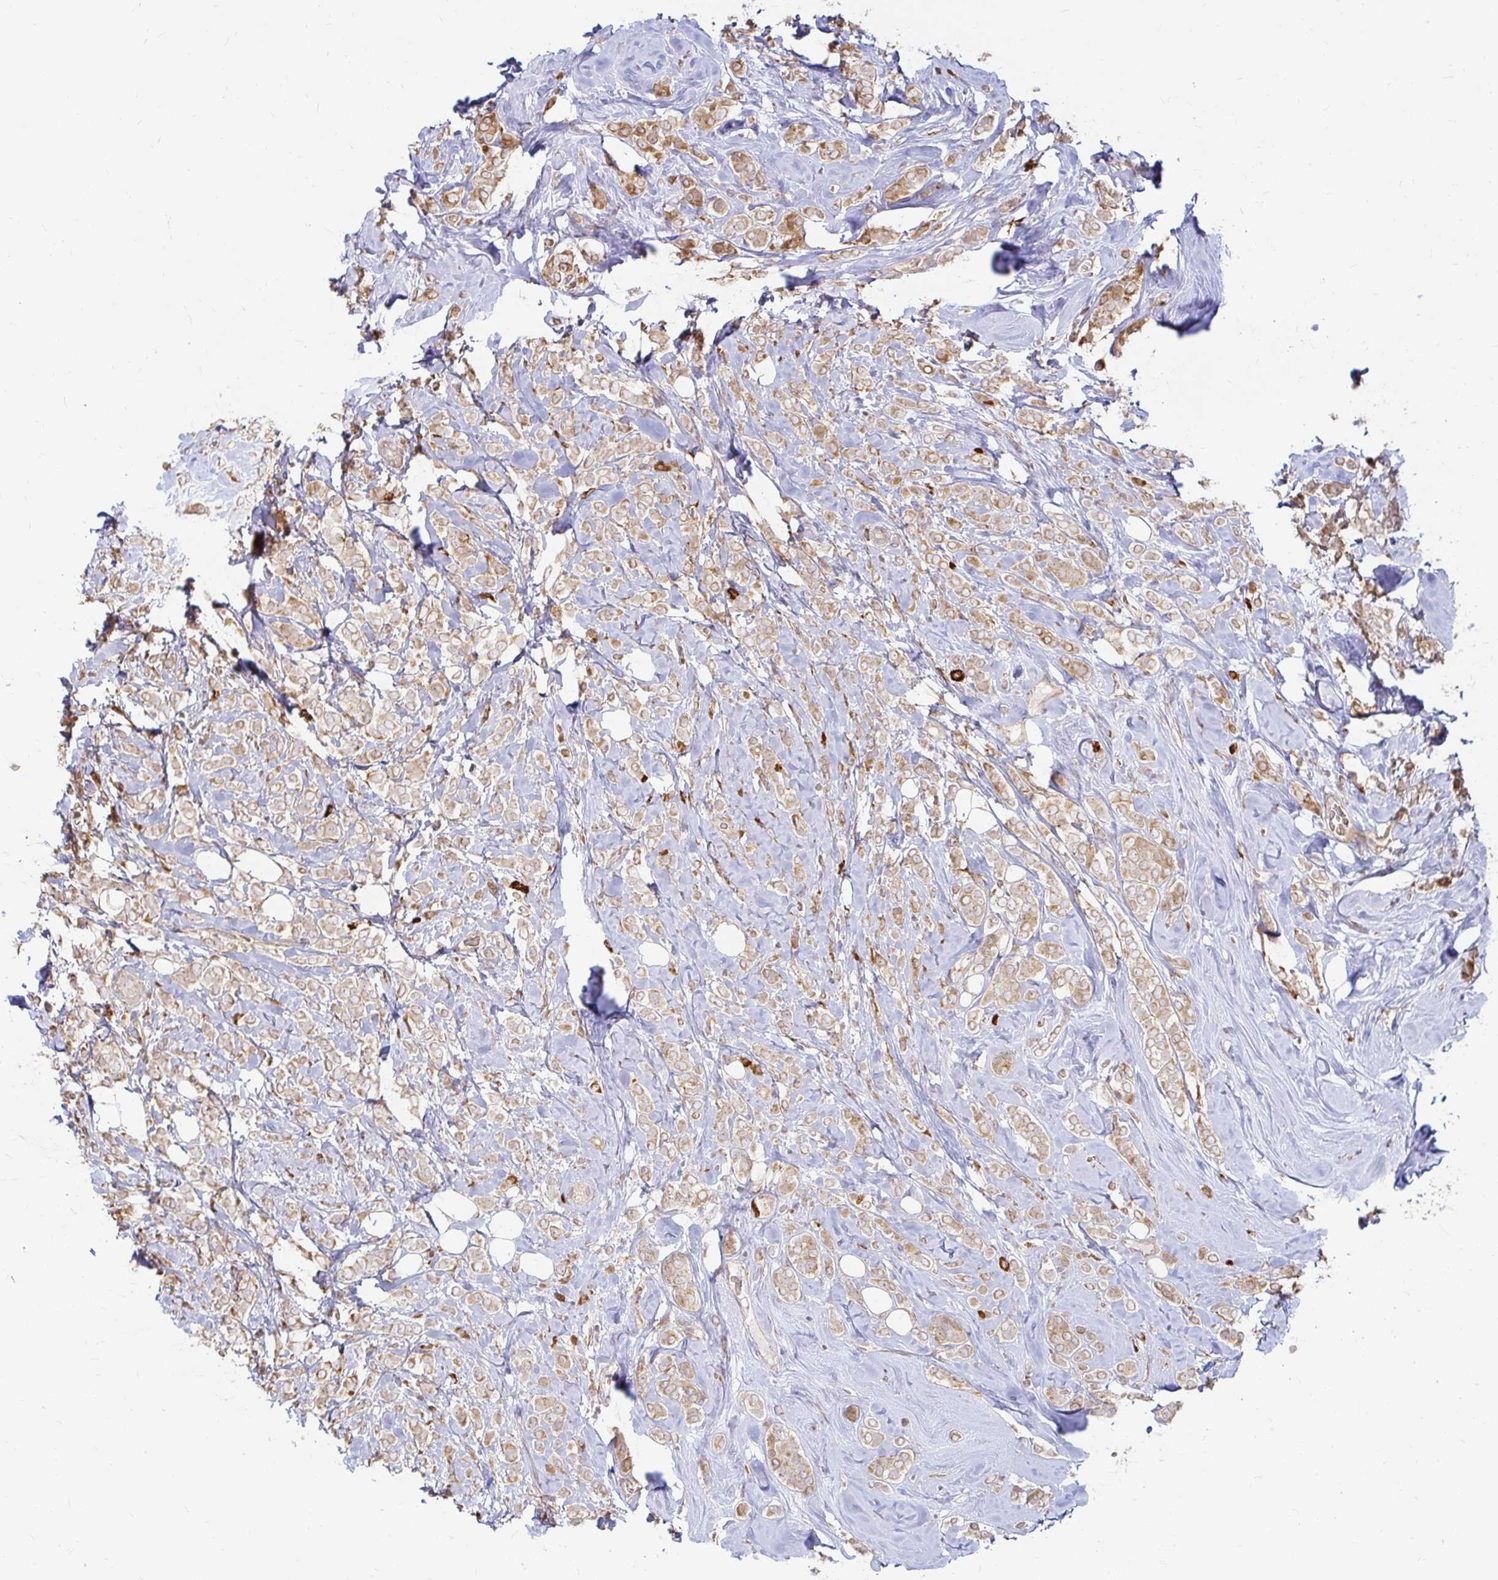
{"staining": {"intensity": "moderate", "quantity": "25%-75%", "location": "cytoplasmic/membranous"}, "tissue": "breast cancer", "cell_type": "Tumor cells", "image_type": "cancer", "snomed": [{"axis": "morphology", "description": "Lobular carcinoma"}, {"axis": "topography", "description": "Breast"}], "caption": "Breast cancer (lobular carcinoma) was stained to show a protein in brown. There is medium levels of moderate cytoplasmic/membranous positivity in approximately 25%-75% of tumor cells. The staining was performed using DAB to visualize the protein expression in brown, while the nuclei were stained in blue with hematoxylin (Magnification: 20x).", "gene": "CAST", "patient": {"sex": "female", "age": 49}}